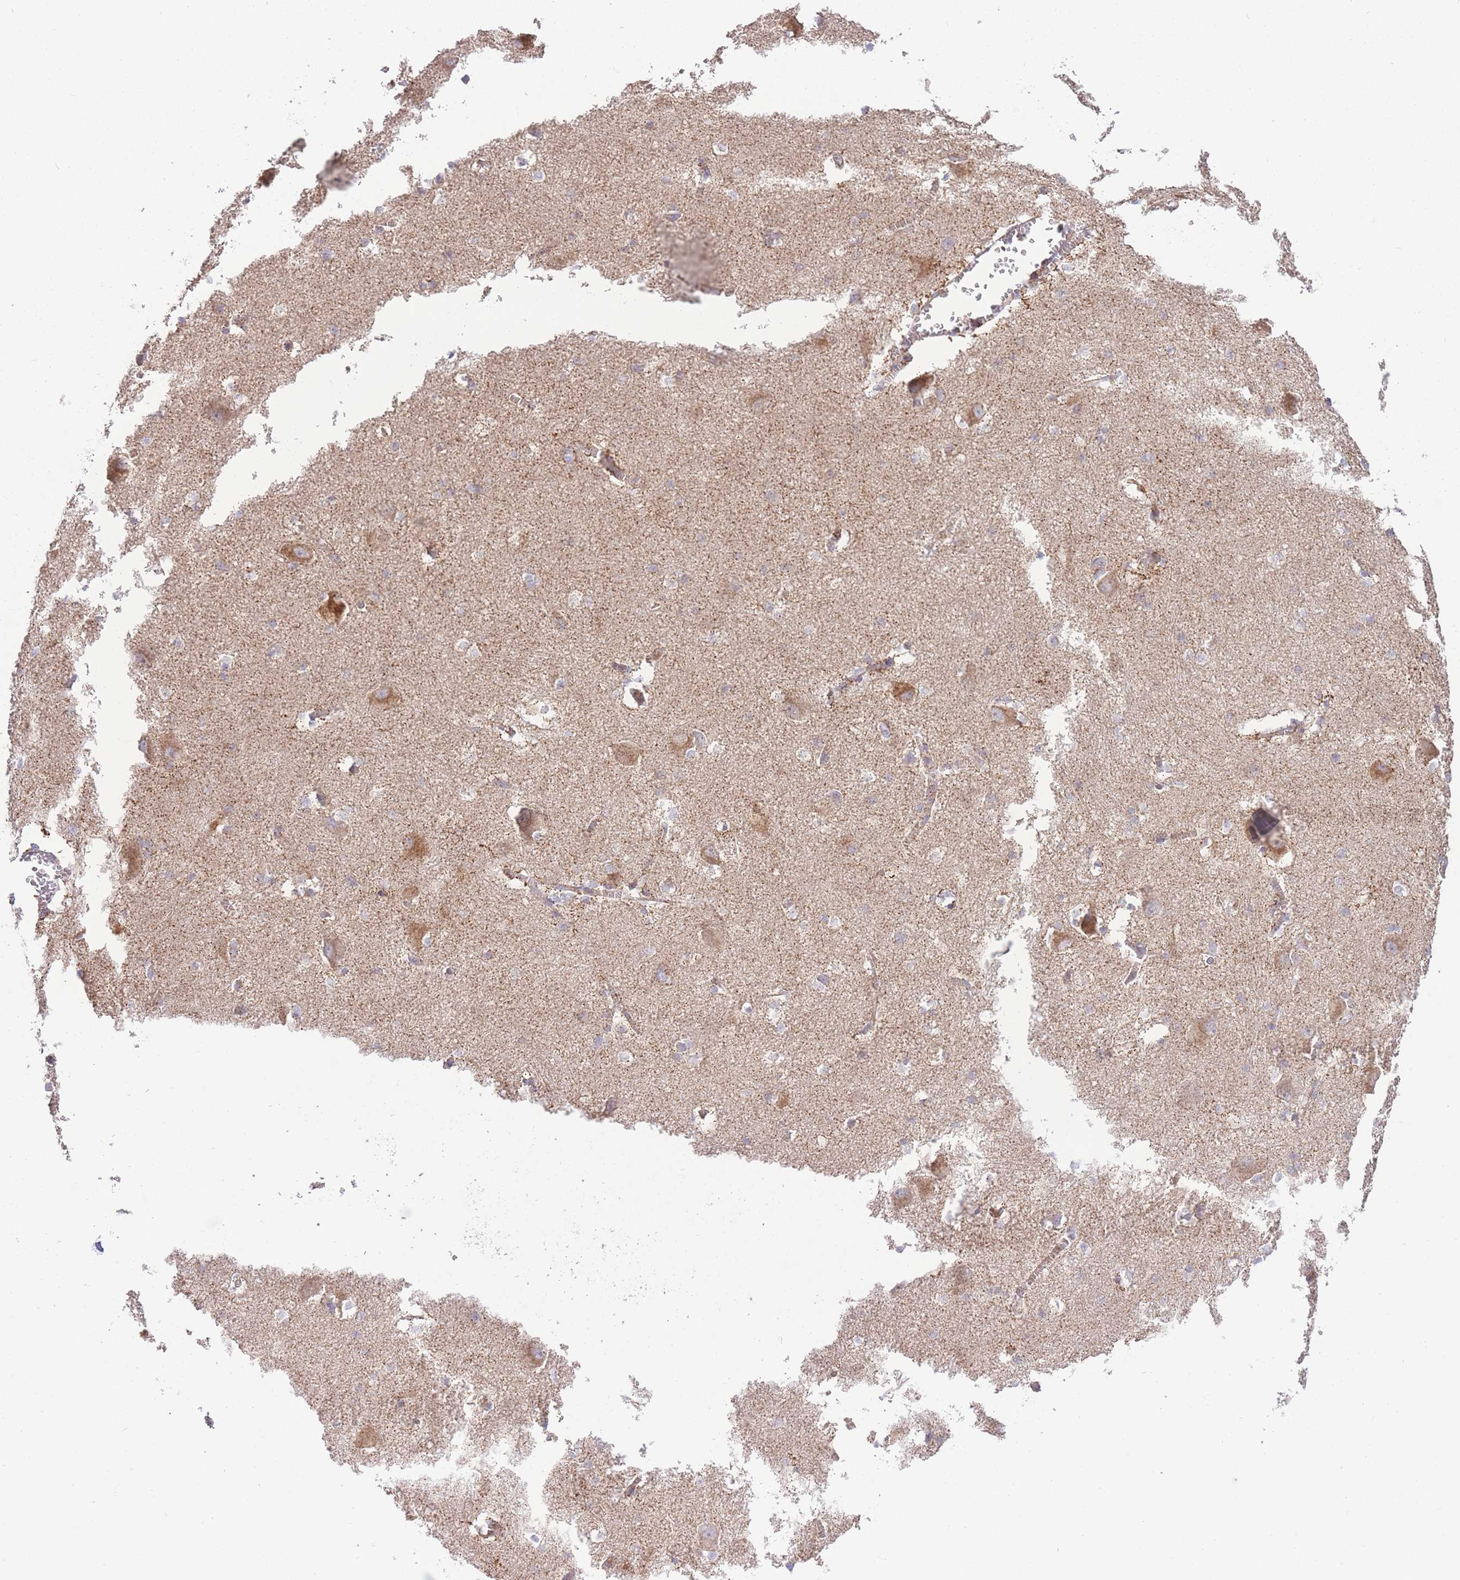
{"staining": {"intensity": "negative", "quantity": "none", "location": "none"}, "tissue": "caudate", "cell_type": "Glial cells", "image_type": "normal", "snomed": [{"axis": "morphology", "description": "Normal tissue, NOS"}, {"axis": "topography", "description": "Lateral ventricle wall"}], "caption": "High magnification brightfield microscopy of unremarkable caudate stained with DAB (brown) and counterstained with hematoxylin (blue): glial cells show no significant positivity.", "gene": "INSYN2B", "patient": {"sex": "male", "age": 37}}